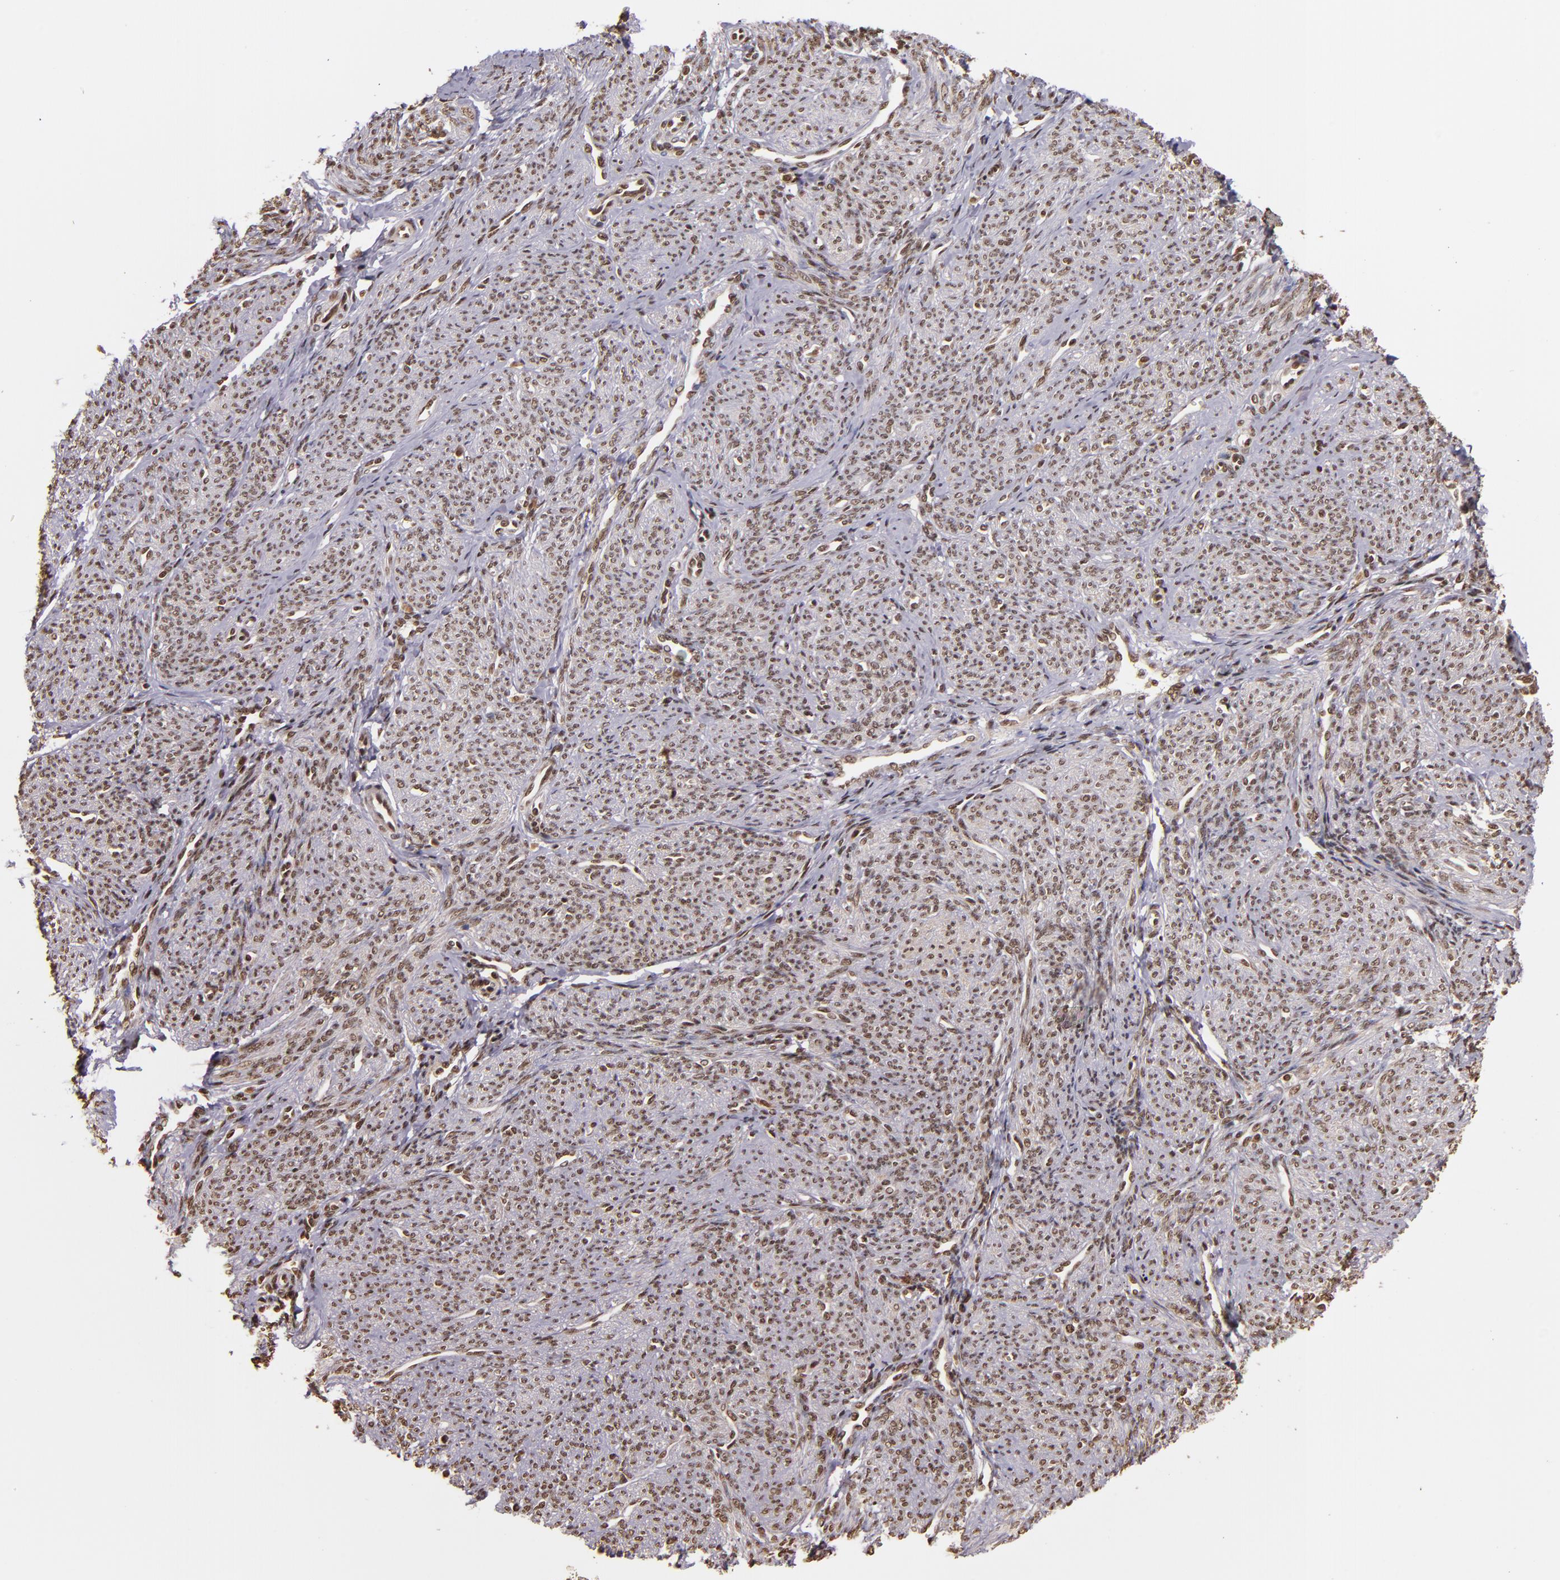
{"staining": {"intensity": "moderate", "quantity": ">75%", "location": "nuclear"}, "tissue": "smooth muscle", "cell_type": "Smooth muscle cells", "image_type": "normal", "snomed": [{"axis": "morphology", "description": "Normal tissue, NOS"}, {"axis": "topography", "description": "Cervix"}, {"axis": "topography", "description": "Endometrium"}], "caption": "High-power microscopy captured an IHC photomicrograph of normal smooth muscle, revealing moderate nuclear expression in about >75% of smooth muscle cells. Nuclei are stained in blue.", "gene": "CUL3", "patient": {"sex": "female", "age": 65}}